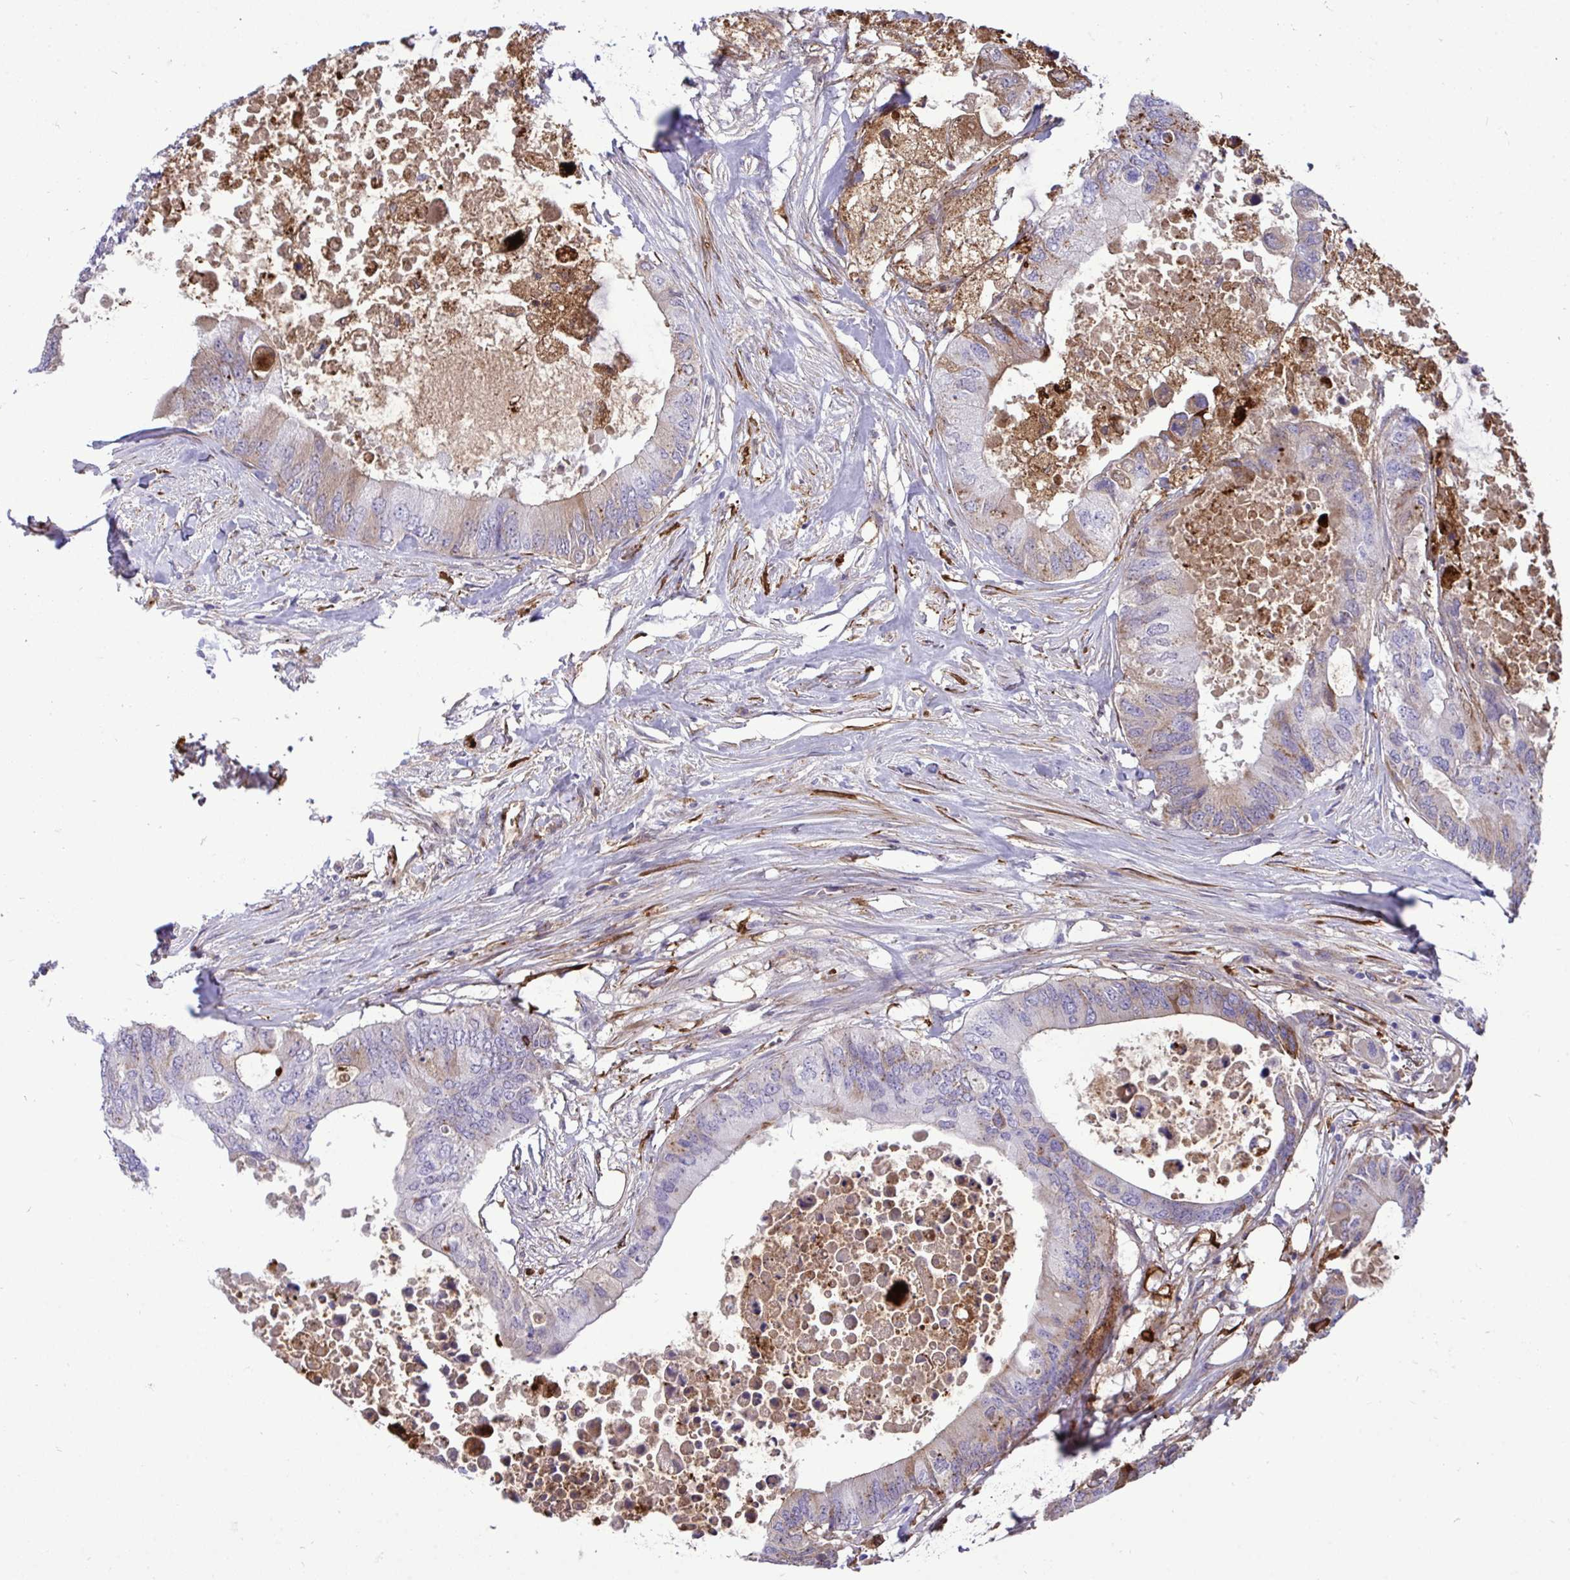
{"staining": {"intensity": "moderate", "quantity": "<25%", "location": "cytoplasmic/membranous"}, "tissue": "colorectal cancer", "cell_type": "Tumor cells", "image_type": "cancer", "snomed": [{"axis": "morphology", "description": "Adenocarcinoma, NOS"}, {"axis": "topography", "description": "Colon"}], "caption": "A low amount of moderate cytoplasmic/membranous staining is present in about <25% of tumor cells in adenocarcinoma (colorectal) tissue.", "gene": "F2", "patient": {"sex": "male", "age": 71}}